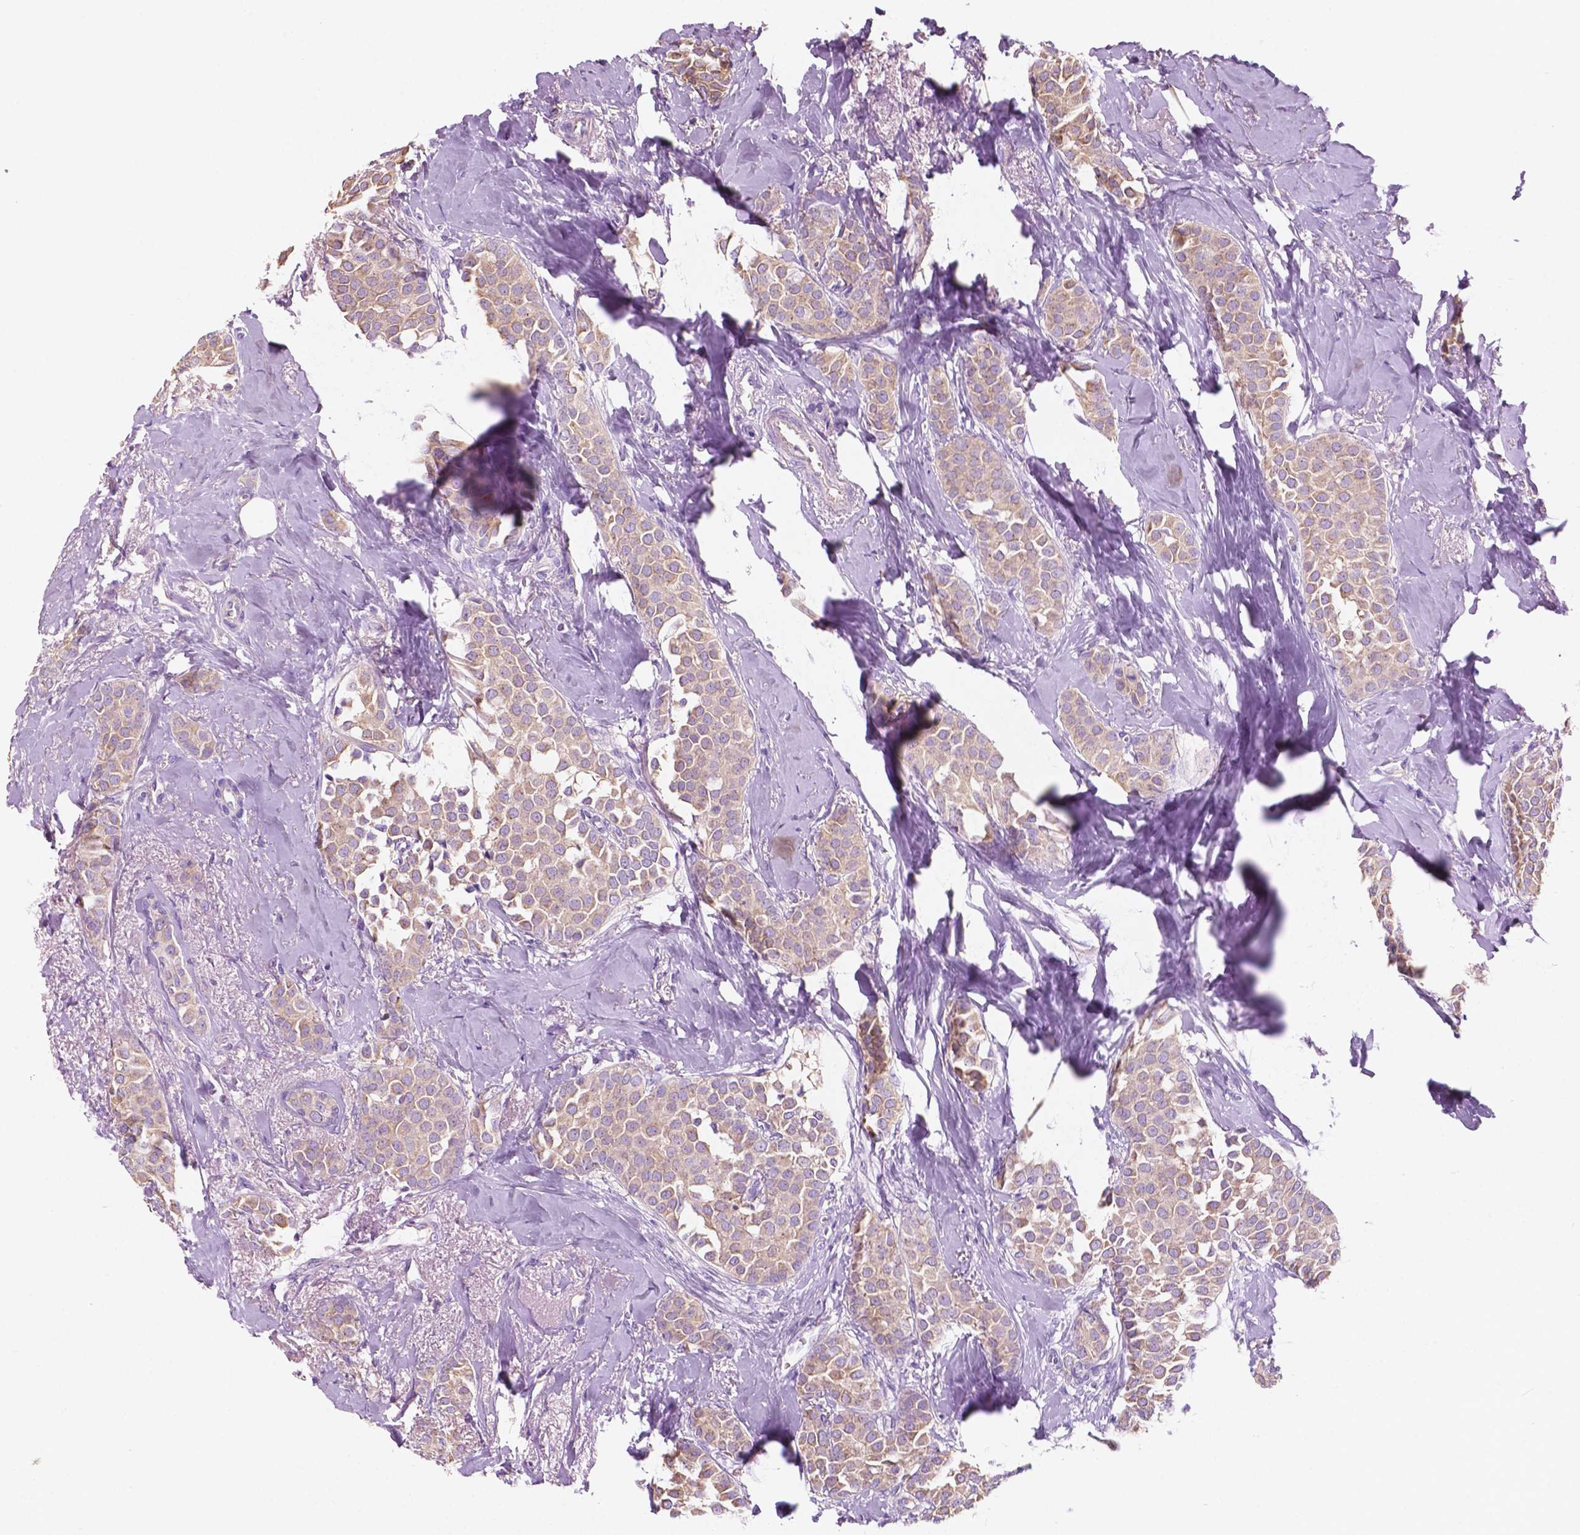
{"staining": {"intensity": "weak", "quantity": ">75%", "location": "cytoplasmic/membranous"}, "tissue": "breast cancer", "cell_type": "Tumor cells", "image_type": "cancer", "snomed": [{"axis": "morphology", "description": "Duct carcinoma"}, {"axis": "topography", "description": "Breast"}], "caption": "A brown stain labels weak cytoplasmic/membranous expression of a protein in human breast cancer (intraductal carcinoma) tumor cells. (brown staining indicates protein expression, while blue staining denotes nuclei).", "gene": "SEMA4A", "patient": {"sex": "female", "age": 79}}